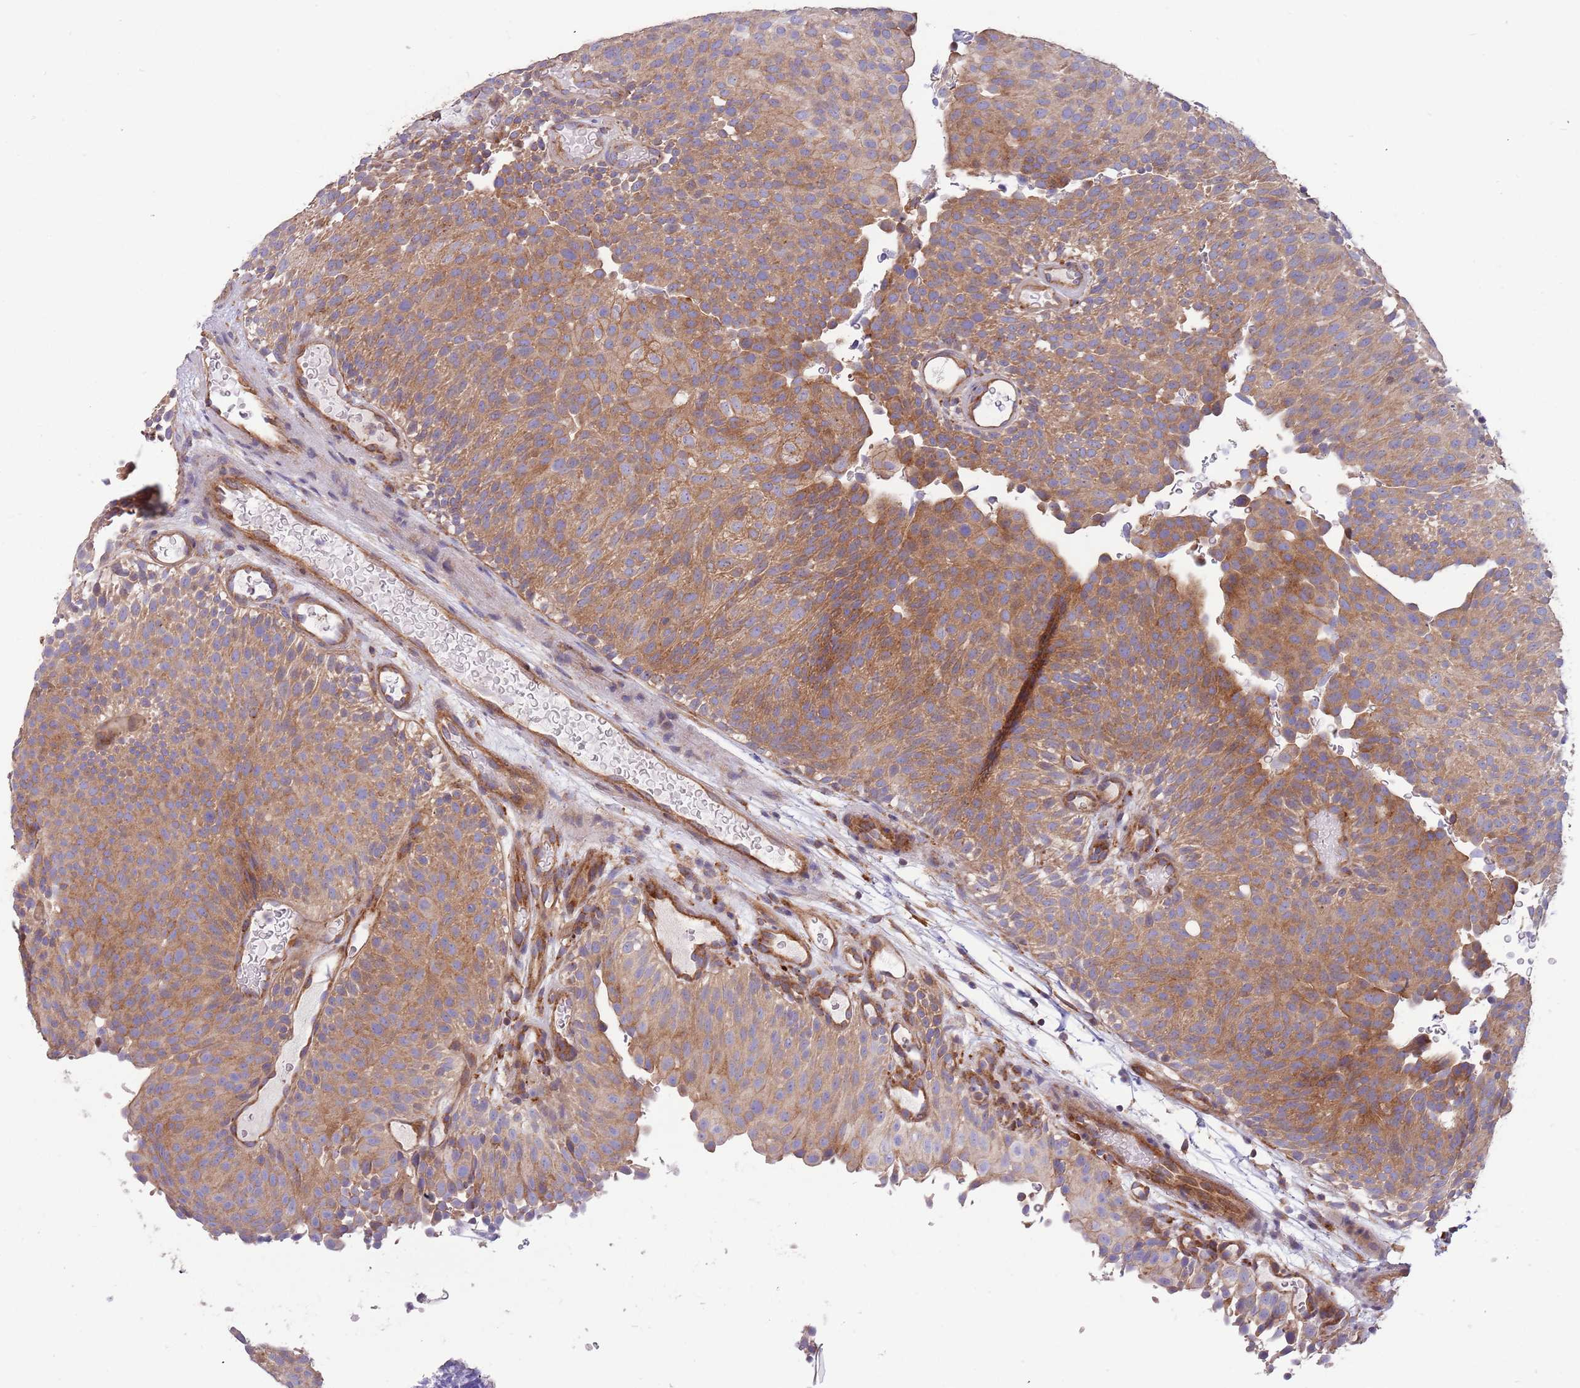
{"staining": {"intensity": "moderate", "quantity": ">75%", "location": "cytoplasmic/membranous"}, "tissue": "urothelial cancer", "cell_type": "Tumor cells", "image_type": "cancer", "snomed": [{"axis": "morphology", "description": "Urothelial carcinoma, Low grade"}, {"axis": "topography", "description": "Urinary bladder"}], "caption": "There is medium levels of moderate cytoplasmic/membranous staining in tumor cells of urothelial cancer, as demonstrated by immunohistochemical staining (brown color).", "gene": "ARMCX6", "patient": {"sex": "male", "age": 78}}